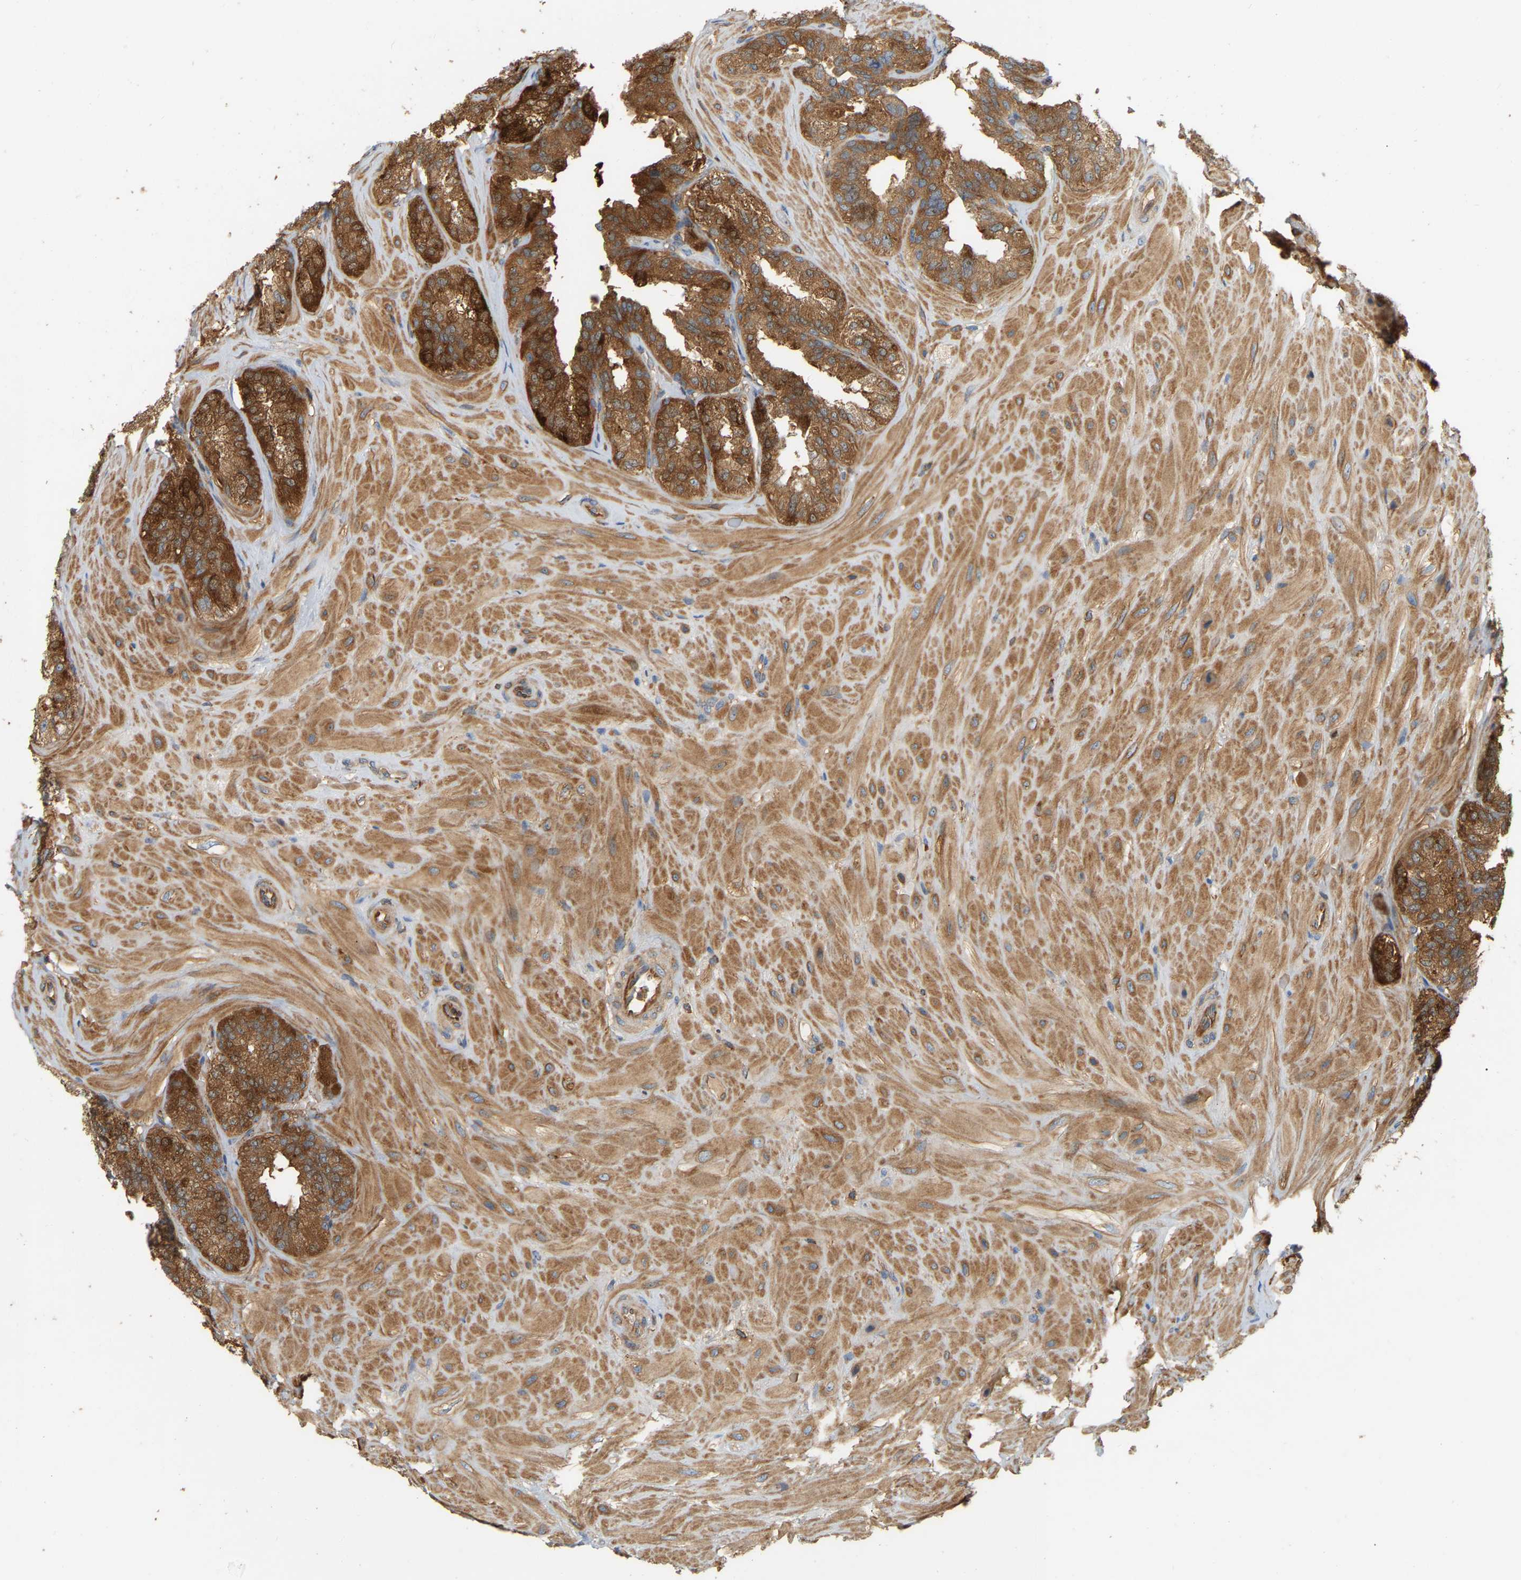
{"staining": {"intensity": "strong", "quantity": ">75%", "location": "cytoplasmic/membranous"}, "tissue": "seminal vesicle", "cell_type": "Glandular cells", "image_type": "normal", "snomed": [{"axis": "morphology", "description": "Normal tissue, NOS"}, {"axis": "topography", "description": "Prostate"}, {"axis": "topography", "description": "Seminal veicle"}], "caption": "This micrograph demonstrates normal seminal vesicle stained with IHC to label a protein in brown. The cytoplasmic/membranous of glandular cells show strong positivity for the protein. Nuclei are counter-stained blue.", "gene": "AKAP13", "patient": {"sex": "male", "age": 51}}